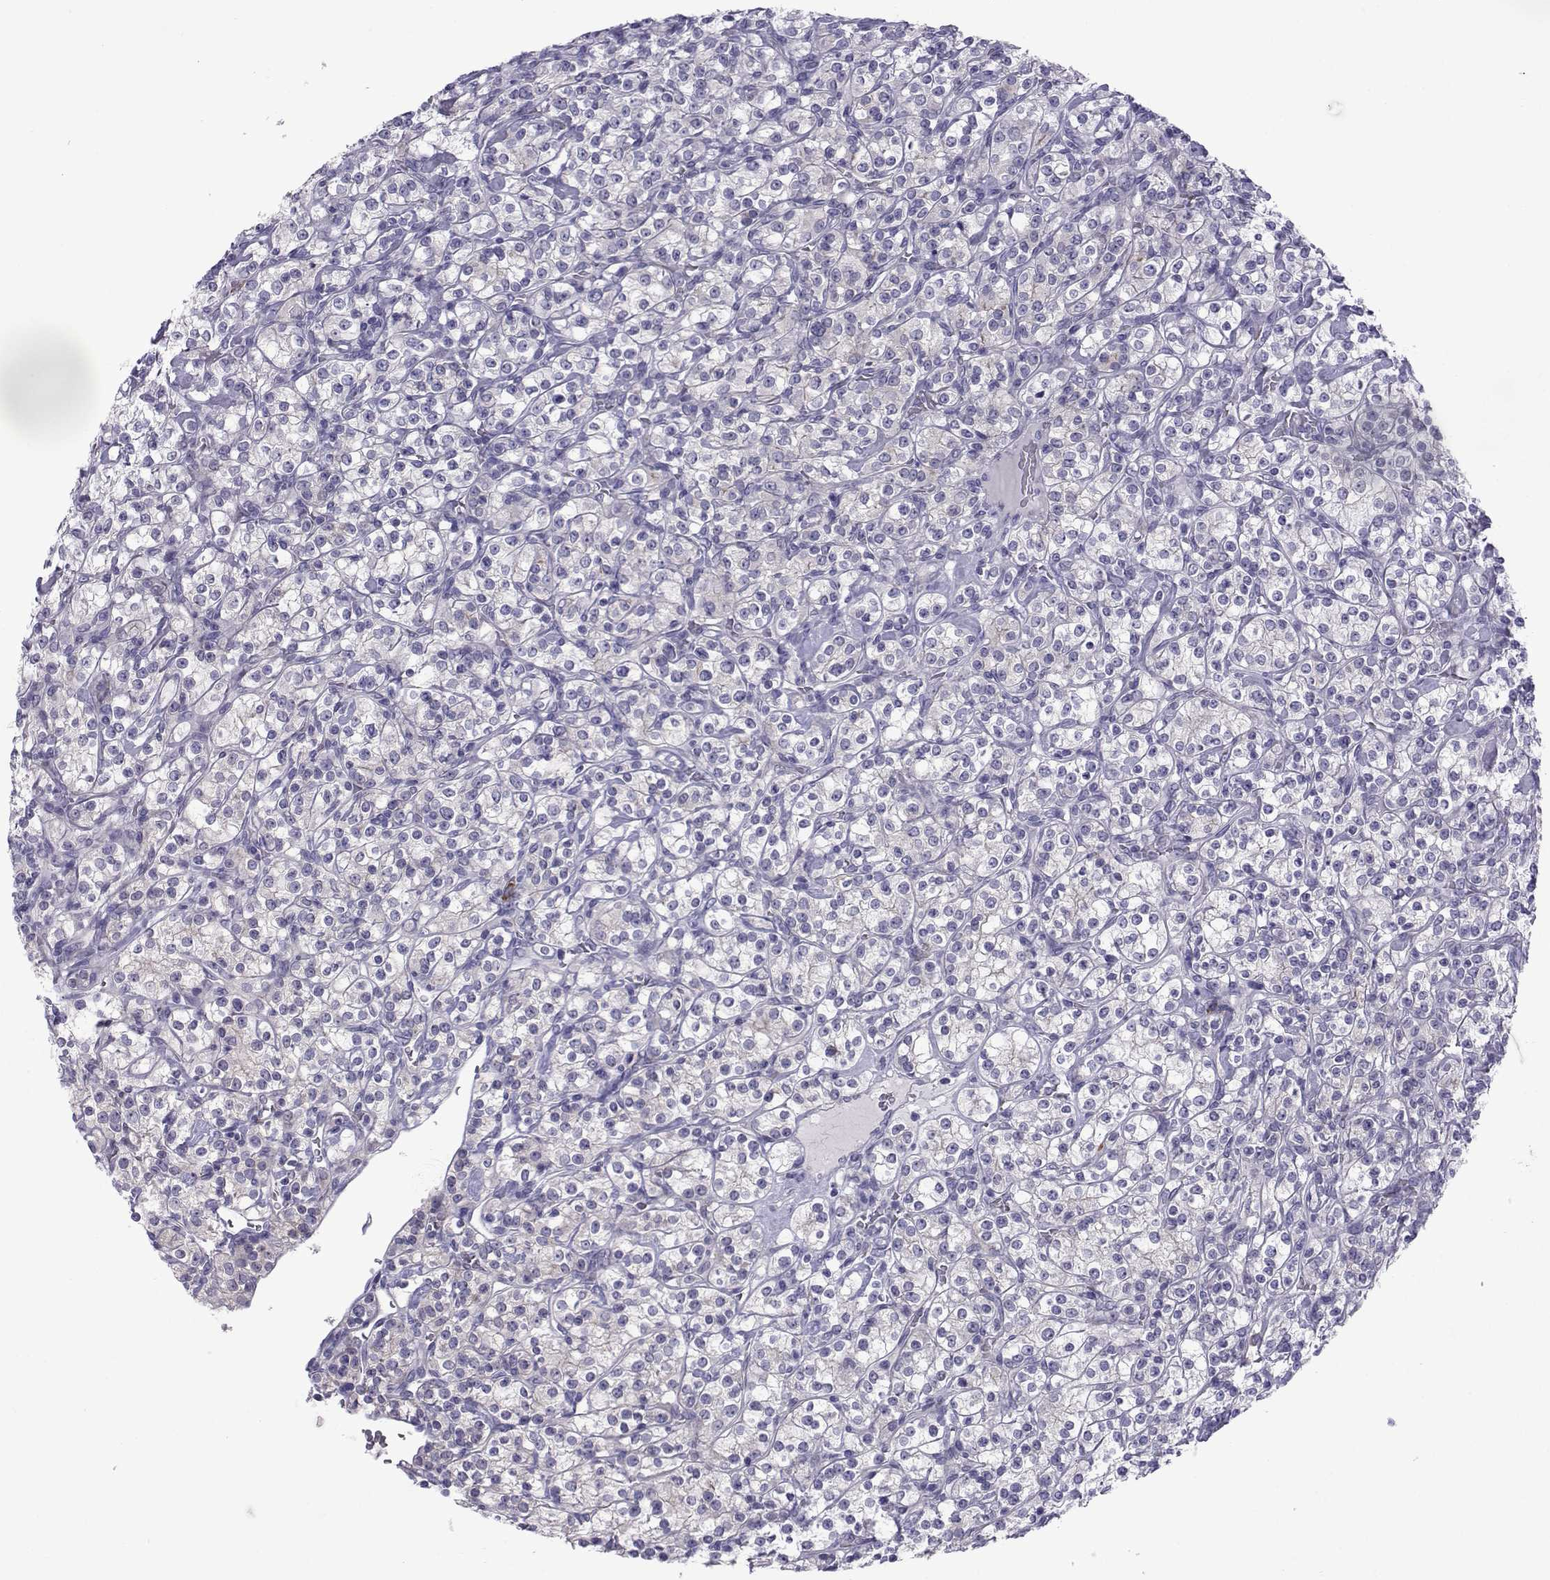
{"staining": {"intensity": "negative", "quantity": "none", "location": "none"}, "tissue": "renal cancer", "cell_type": "Tumor cells", "image_type": "cancer", "snomed": [{"axis": "morphology", "description": "Adenocarcinoma, NOS"}, {"axis": "topography", "description": "Kidney"}], "caption": "This is a histopathology image of IHC staining of renal cancer (adenocarcinoma), which shows no positivity in tumor cells.", "gene": "COL22A1", "patient": {"sex": "male", "age": 77}}